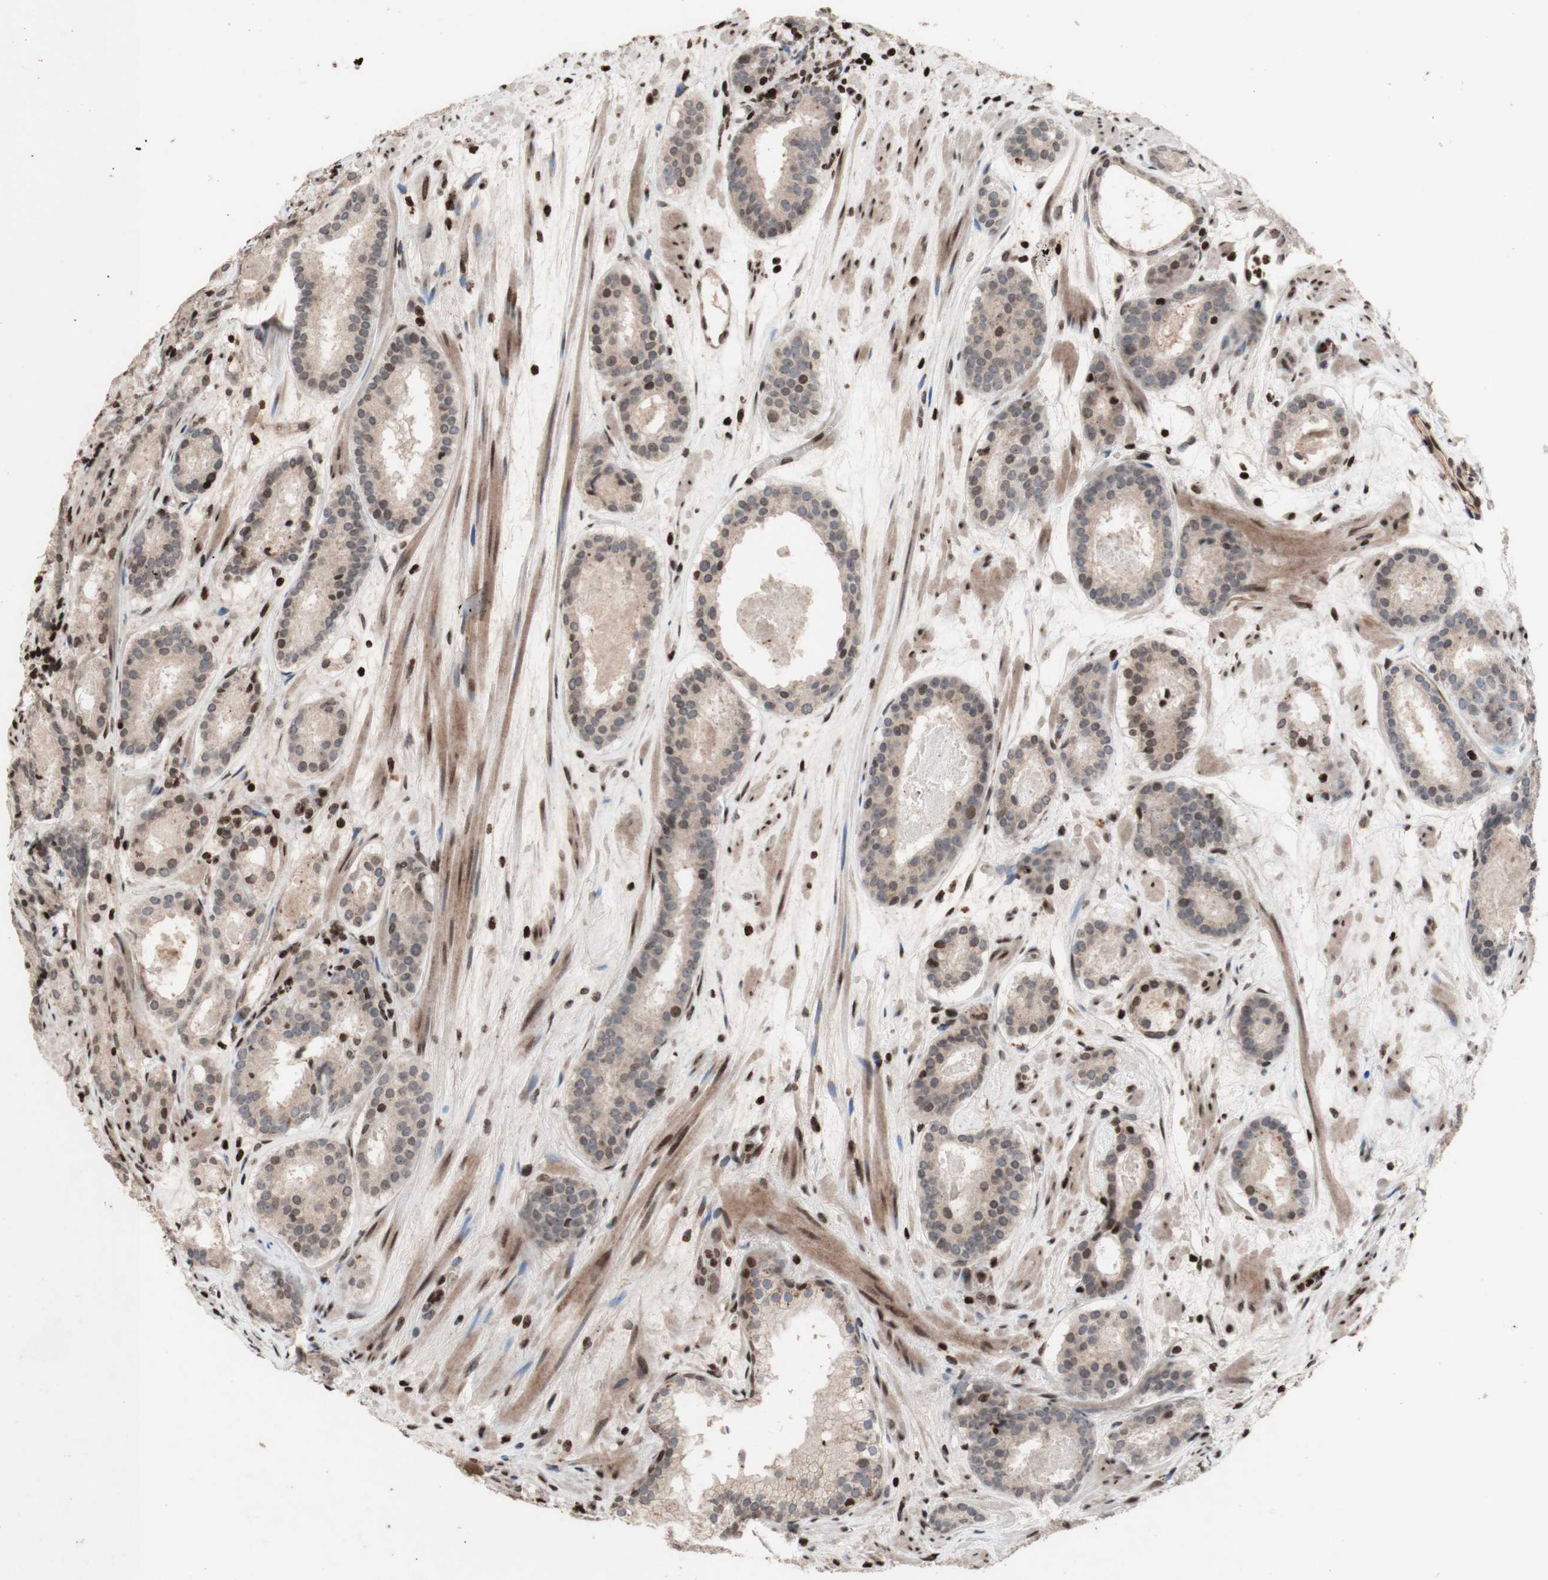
{"staining": {"intensity": "negative", "quantity": "none", "location": "none"}, "tissue": "prostate cancer", "cell_type": "Tumor cells", "image_type": "cancer", "snomed": [{"axis": "morphology", "description": "Adenocarcinoma, Low grade"}, {"axis": "topography", "description": "Prostate"}], "caption": "IHC of human prostate cancer (low-grade adenocarcinoma) exhibits no expression in tumor cells.", "gene": "POLA1", "patient": {"sex": "male", "age": 69}}